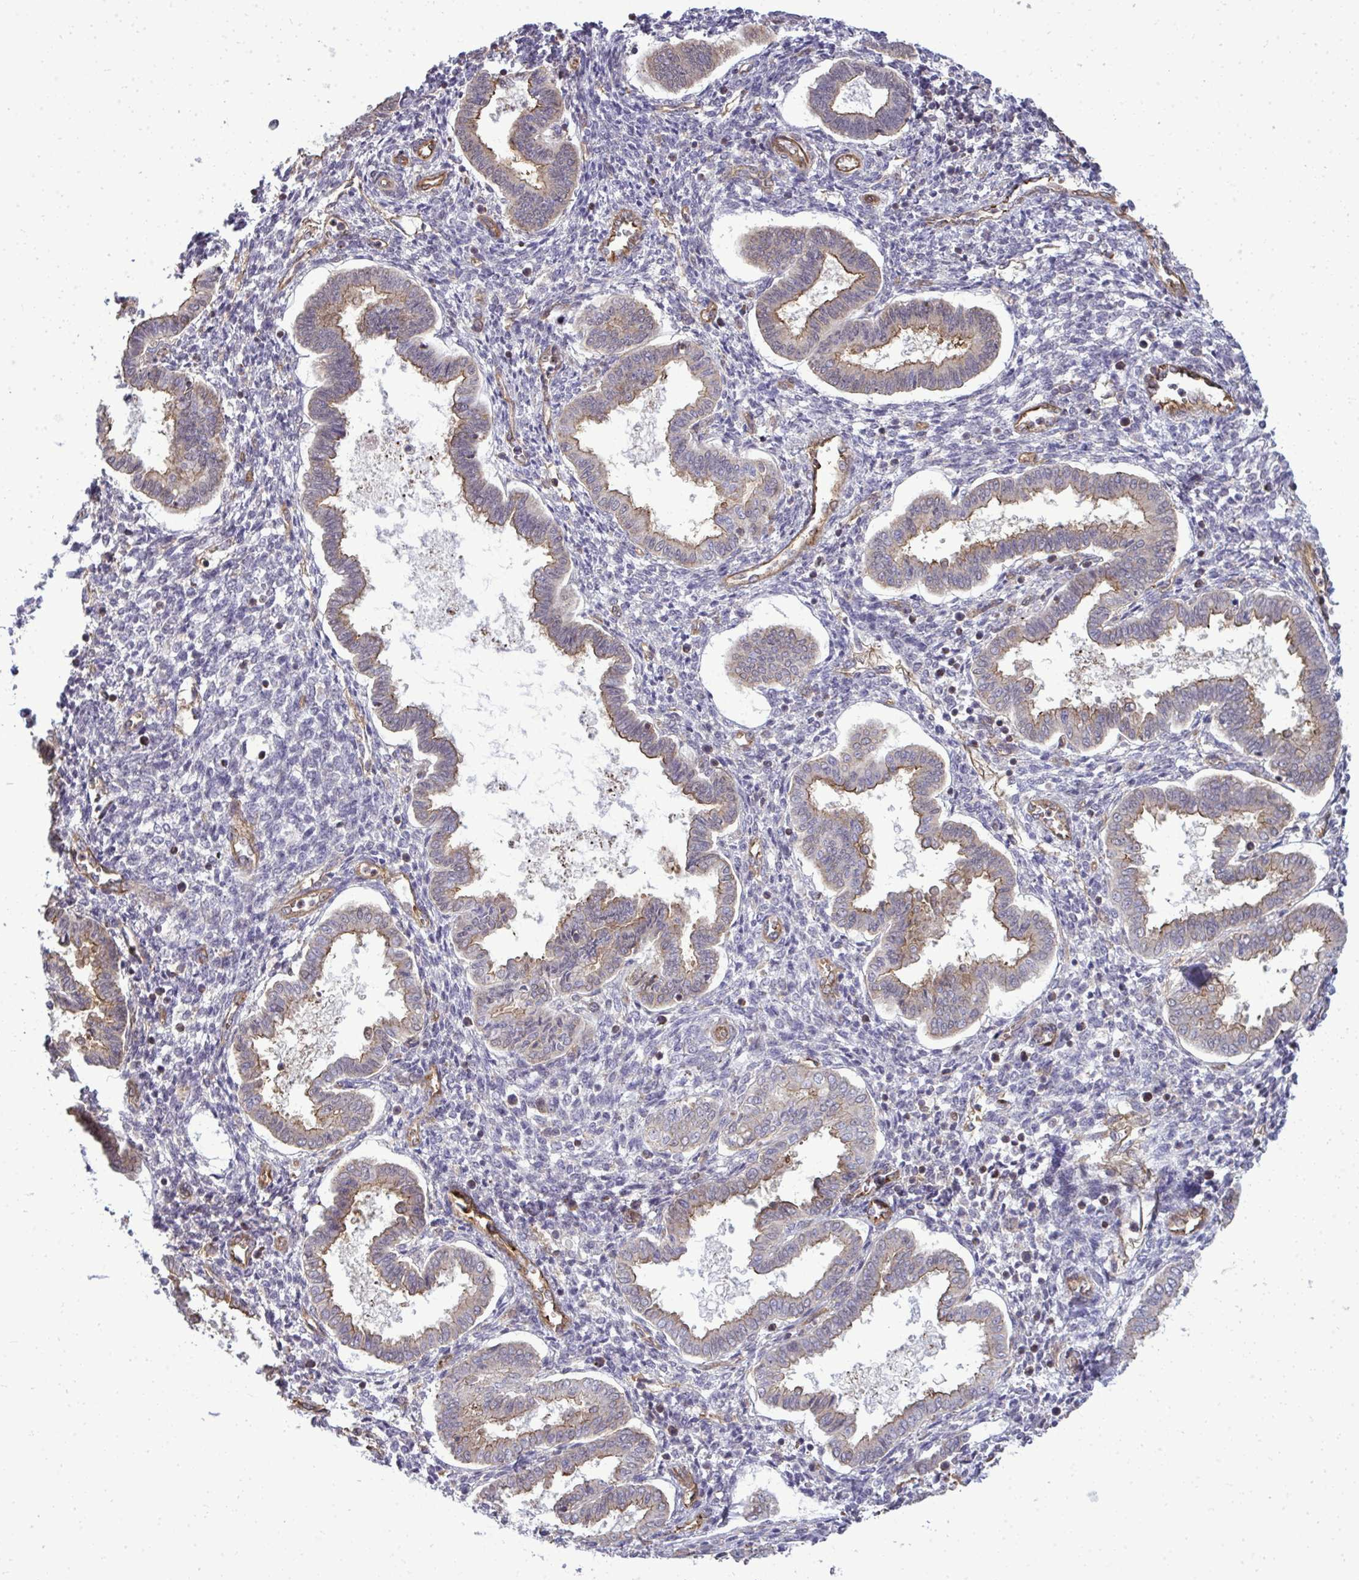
{"staining": {"intensity": "negative", "quantity": "none", "location": "none"}, "tissue": "endometrium", "cell_type": "Cells in endometrial stroma", "image_type": "normal", "snomed": [{"axis": "morphology", "description": "Normal tissue, NOS"}, {"axis": "topography", "description": "Endometrium"}], "caption": "IHC photomicrograph of unremarkable endometrium: endometrium stained with DAB demonstrates no significant protein expression in cells in endometrial stroma.", "gene": "FUT10", "patient": {"sex": "female", "age": 24}}